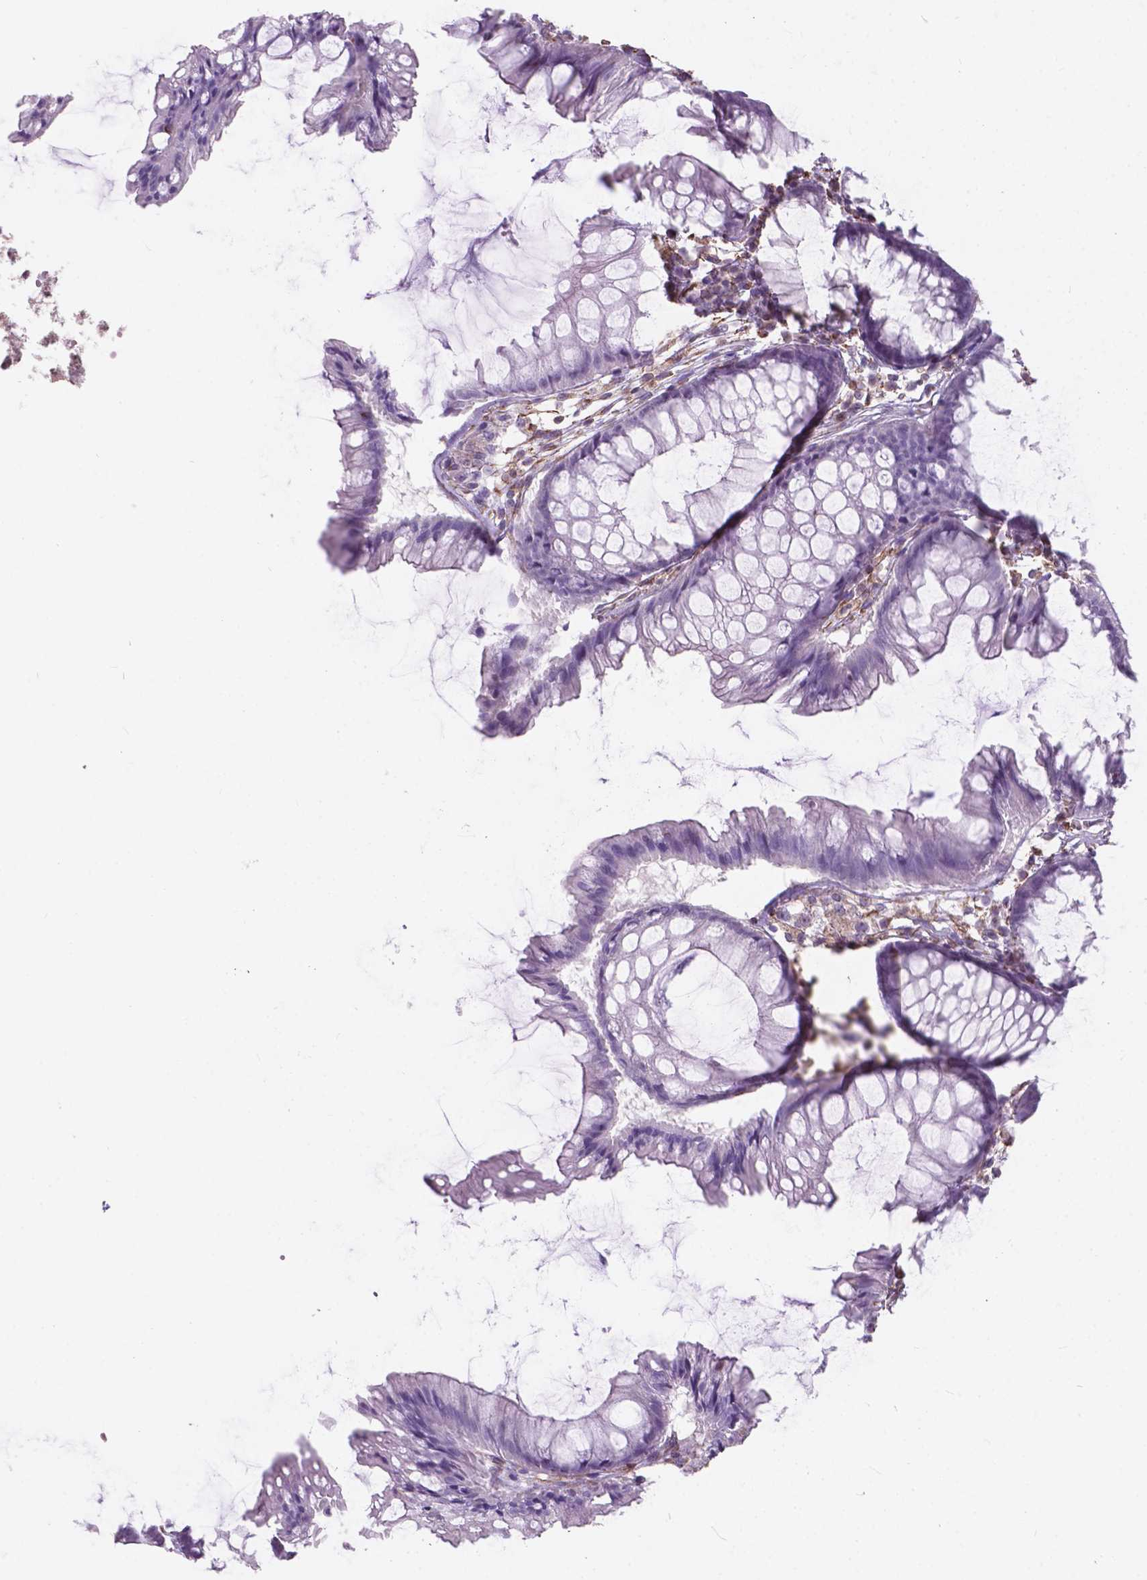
{"staining": {"intensity": "strong", "quantity": "25%-75%", "location": "cytoplasmic/membranous"}, "tissue": "colon", "cell_type": "Endothelial cells", "image_type": "normal", "snomed": [{"axis": "morphology", "description": "Normal tissue, NOS"}, {"axis": "morphology", "description": "Adenocarcinoma, NOS"}, {"axis": "topography", "description": "Colon"}], "caption": "A histopathology image of human colon stained for a protein demonstrates strong cytoplasmic/membranous brown staining in endothelial cells. Using DAB (brown) and hematoxylin (blue) stains, captured at high magnification using brightfield microscopy.", "gene": "AMOT", "patient": {"sex": "male", "age": 65}}